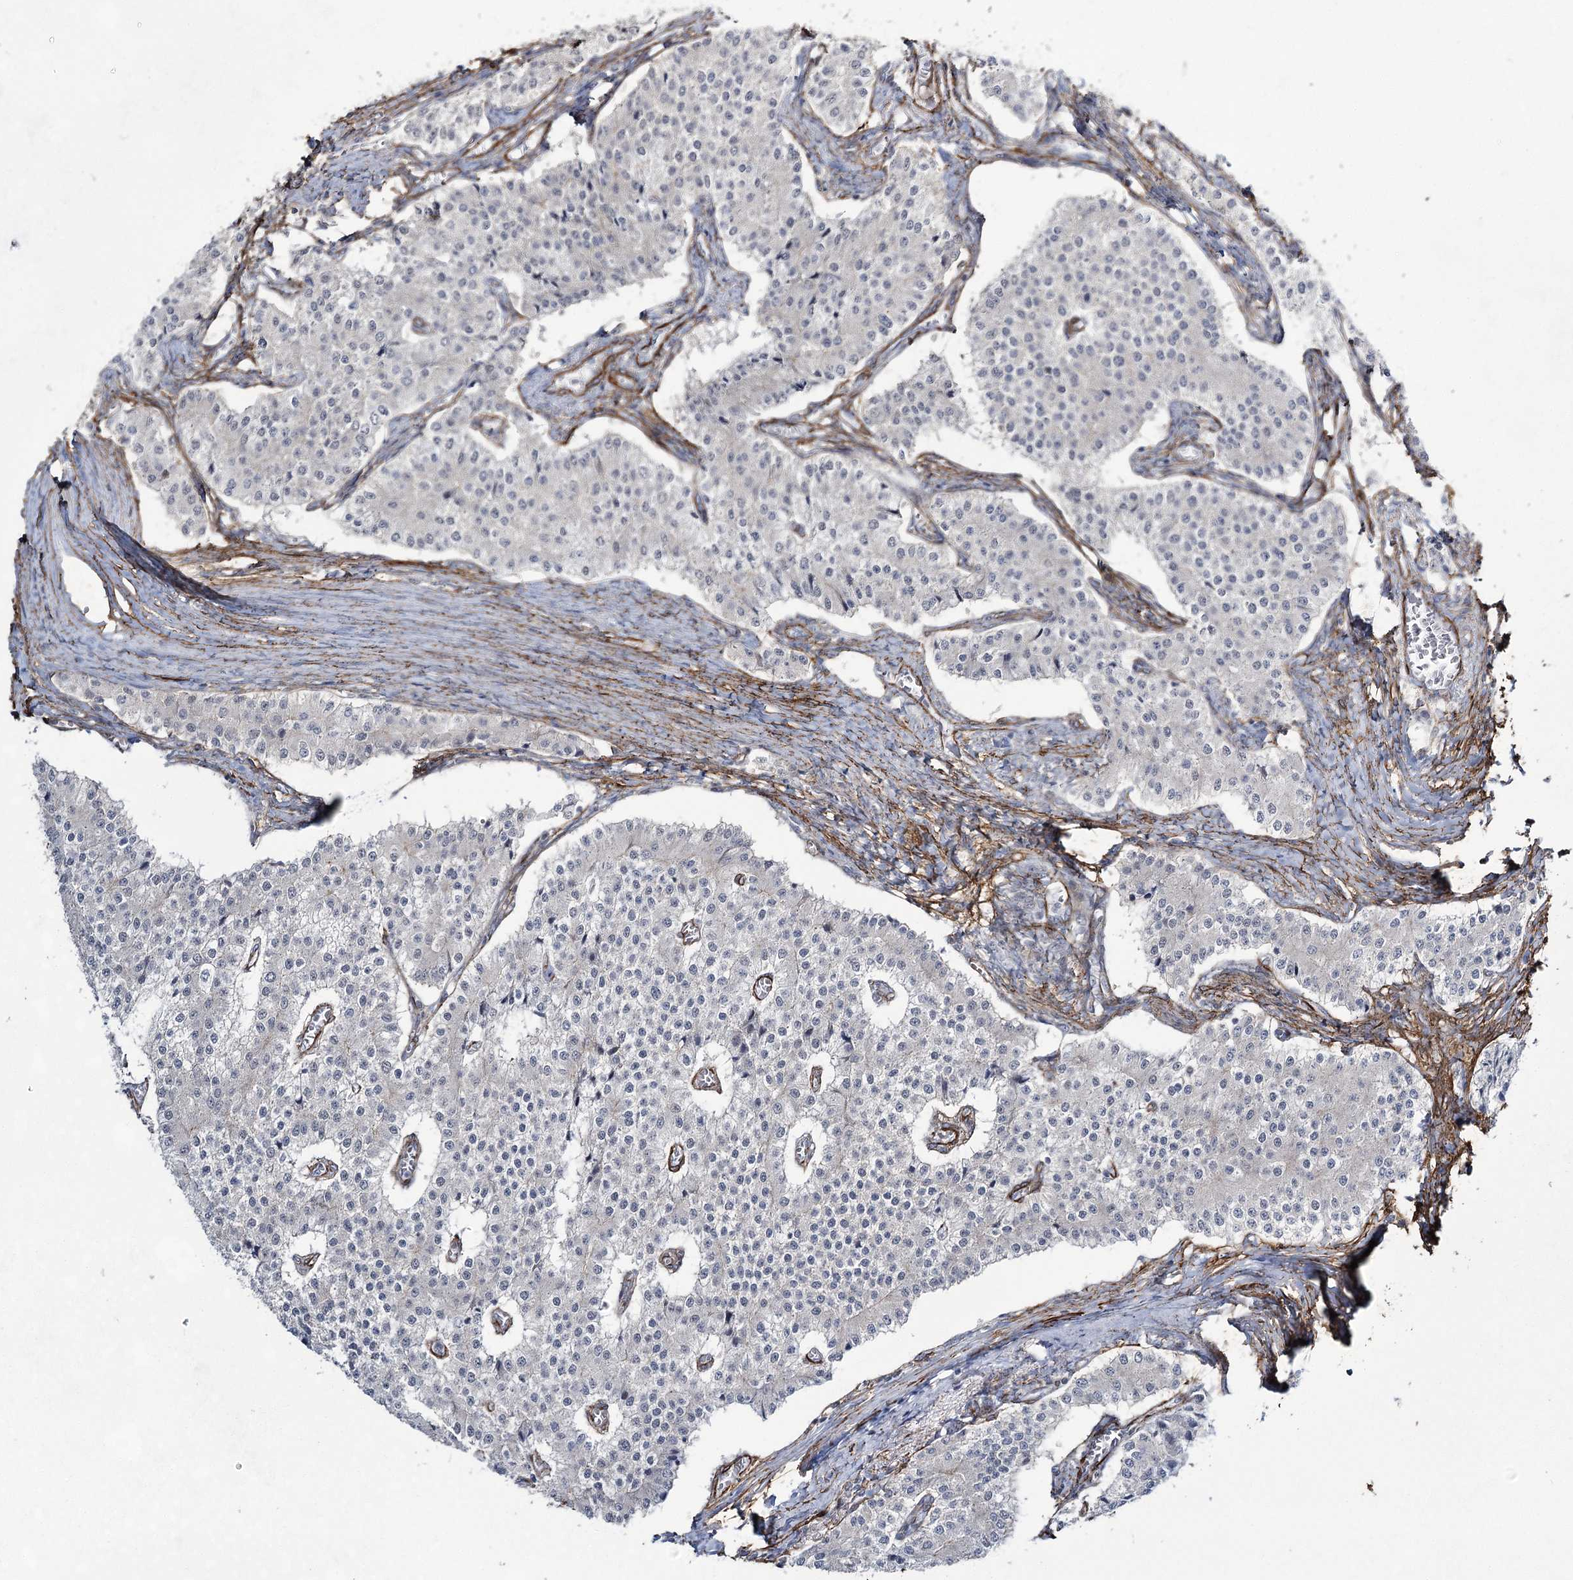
{"staining": {"intensity": "negative", "quantity": "none", "location": "none"}, "tissue": "carcinoid", "cell_type": "Tumor cells", "image_type": "cancer", "snomed": [{"axis": "morphology", "description": "Carcinoid, malignant, NOS"}, {"axis": "topography", "description": "Colon"}], "caption": "This is an IHC image of carcinoid (malignant). There is no positivity in tumor cells.", "gene": "CWF19L1", "patient": {"sex": "female", "age": 52}}